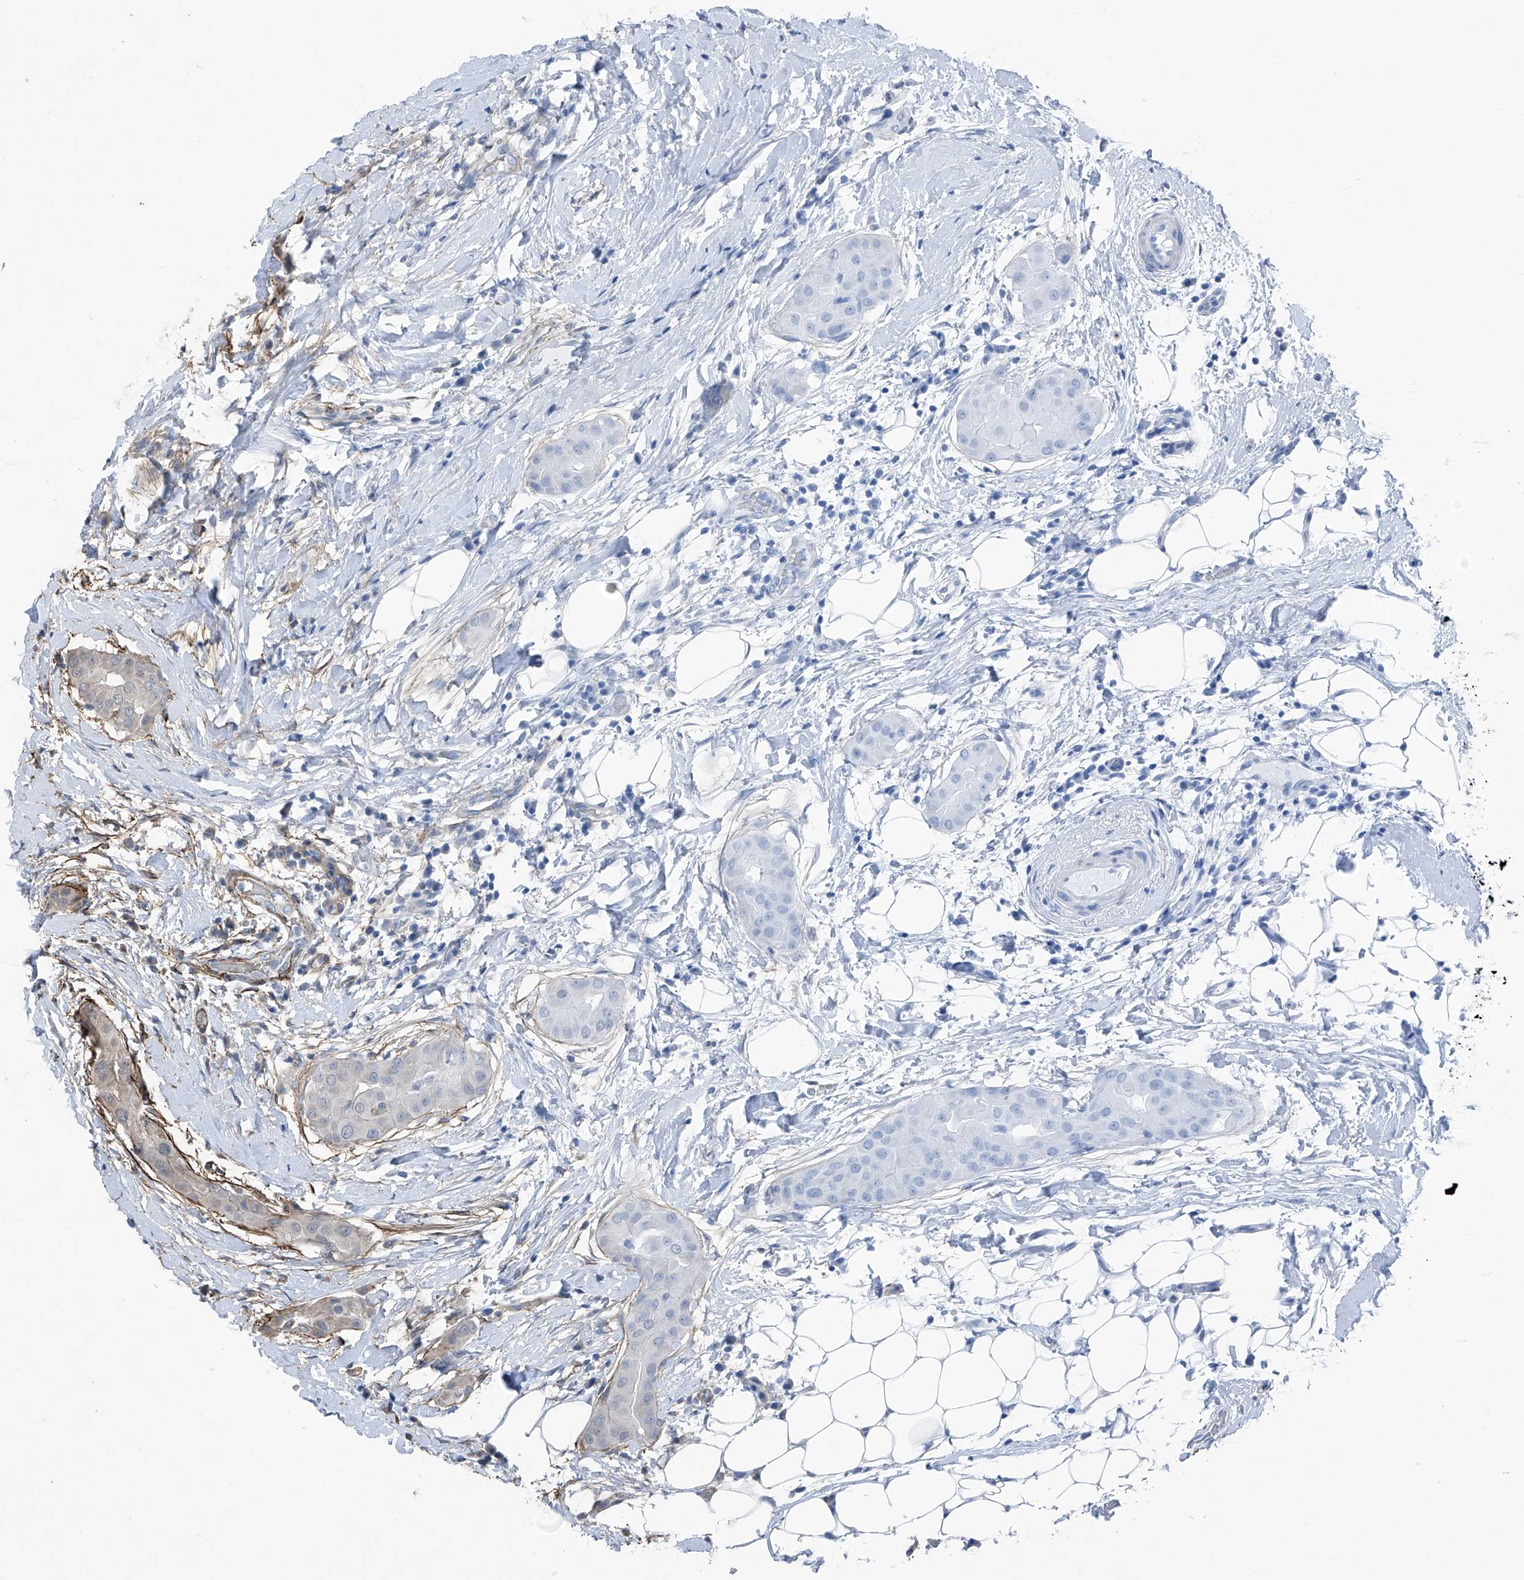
{"staining": {"intensity": "weak", "quantity": "25%-75%", "location": "cytoplasmic/membranous"}, "tissue": "thyroid cancer", "cell_type": "Tumor cells", "image_type": "cancer", "snomed": [{"axis": "morphology", "description": "Papillary adenocarcinoma, NOS"}, {"axis": "topography", "description": "Thyroid gland"}], "caption": "IHC staining of papillary adenocarcinoma (thyroid), which shows low levels of weak cytoplasmic/membranous expression in about 25%-75% of tumor cells indicating weak cytoplasmic/membranous protein expression. The staining was performed using DAB (brown) for protein detection and nuclei were counterstained in hematoxylin (blue).", "gene": "COA7", "patient": {"sex": "male", "age": 33}}